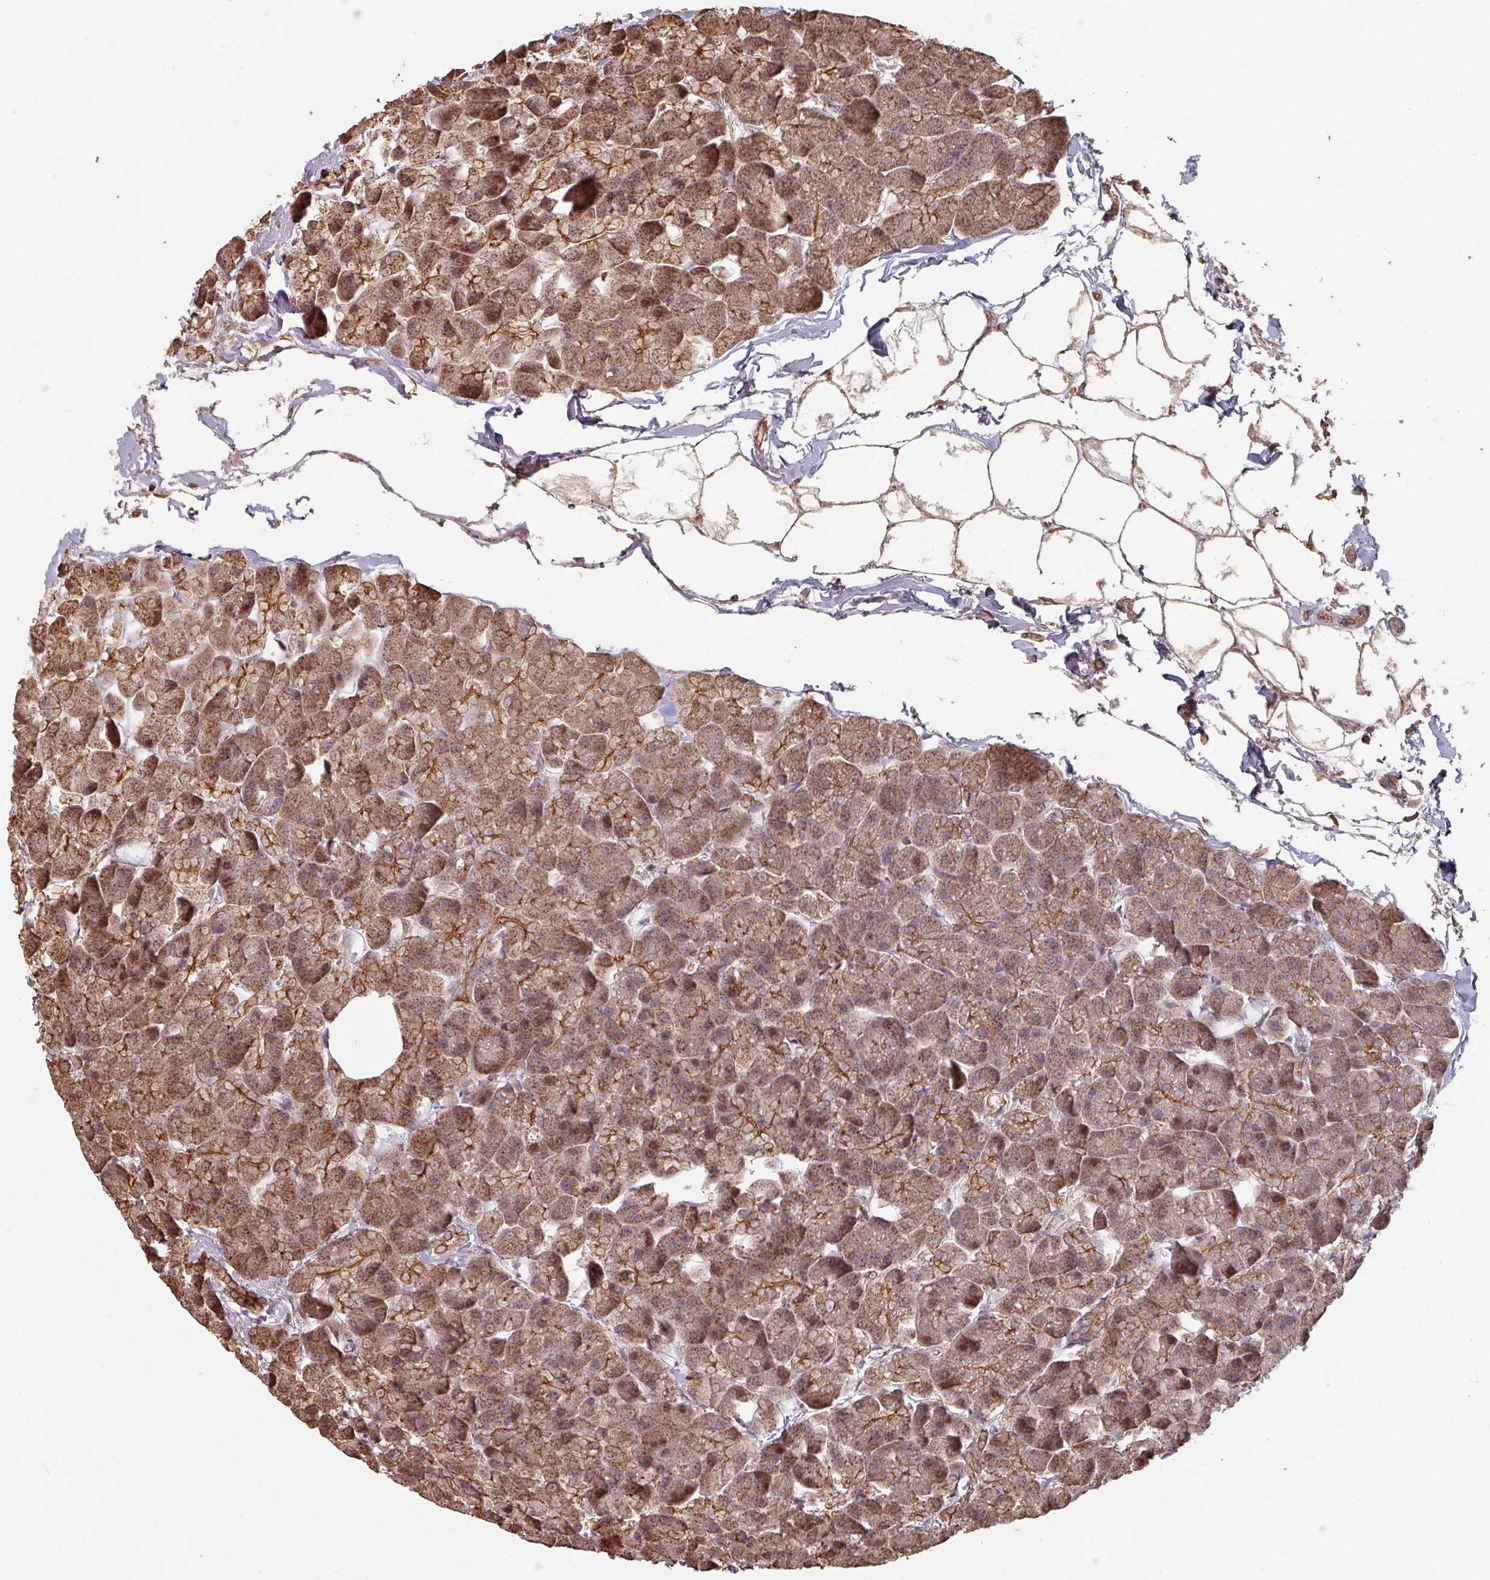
{"staining": {"intensity": "strong", "quantity": ">75%", "location": "cytoplasmic/membranous,nuclear"}, "tissue": "pancreas", "cell_type": "Exocrine glandular cells", "image_type": "normal", "snomed": [{"axis": "morphology", "description": "Normal tissue, NOS"}, {"axis": "topography", "description": "Pancreas"}], "caption": "Benign pancreas reveals strong cytoplasmic/membranous,nuclear staining in approximately >75% of exocrine glandular cells, visualized by immunohistochemistry.", "gene": "EID1", "patient": {"sex": "male", "age": 35}}